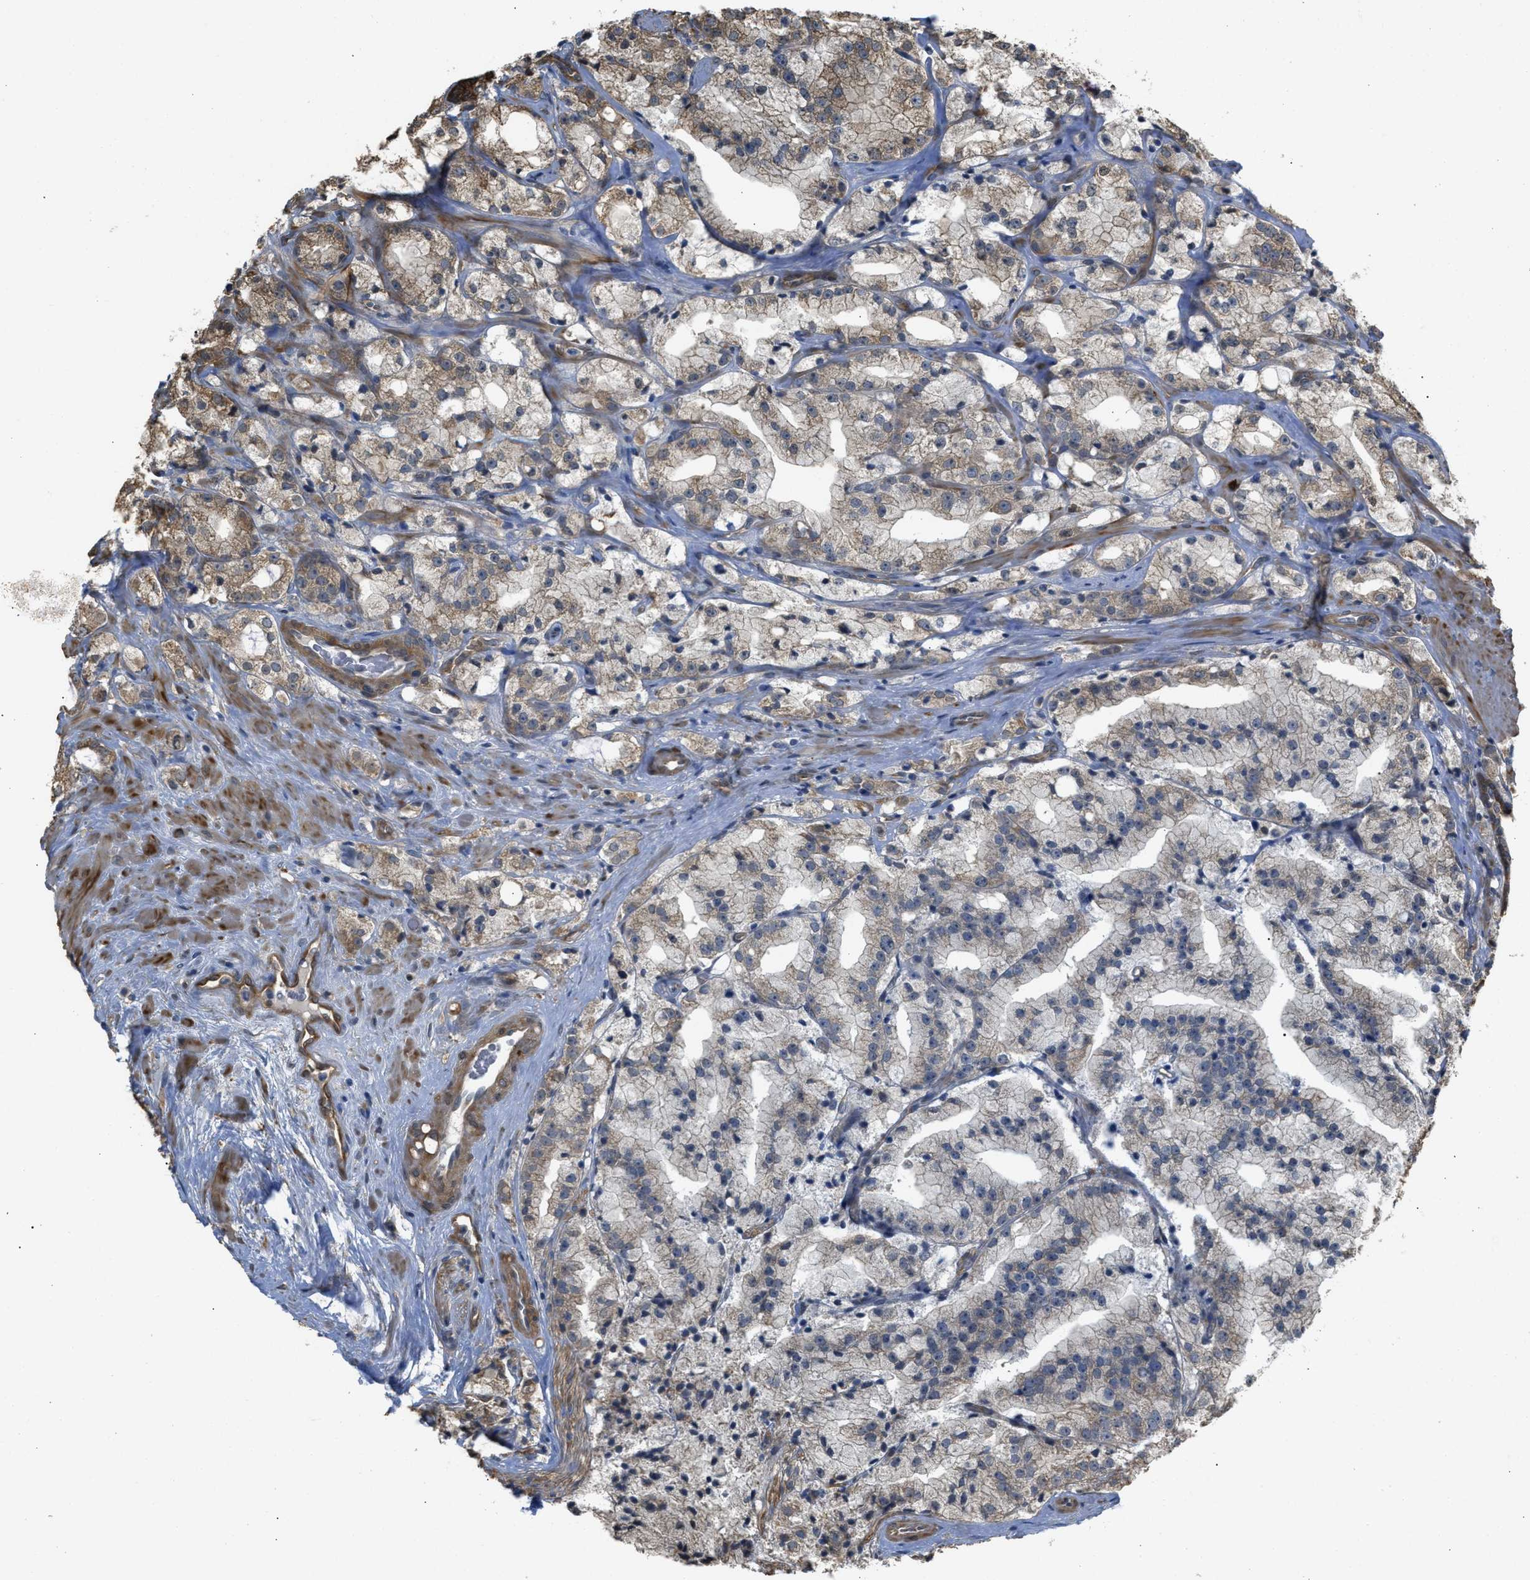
{"staining": {"intensity": "weak", "quantity": "<25%", "location": "cytoplasmic/membranous"}, "tissue": "prostate cancer", "cell_type": "Tumor cells", "image_type": "cancer", "snomed": [{"axis": "morphology", "description": "Adenocarcinoma, High grade"}, {"axis": "topography", "description": "Prostate"}], "caption": "Tumor cells are negative for brown protein staining in prostate cancer.", "gene": "BAG3", "patient": {"sex": "male", "age": 64}}